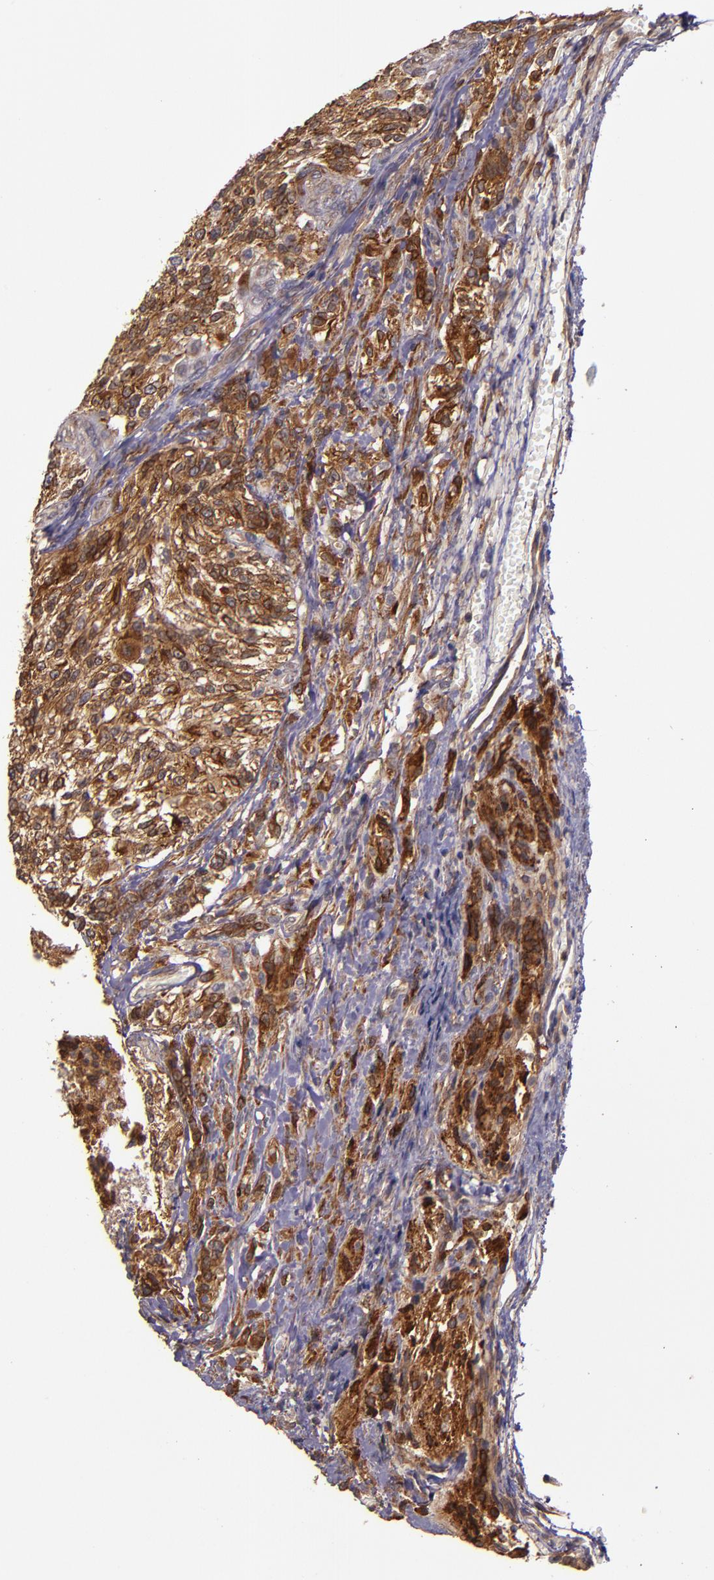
{"staining": {"intensity": "moderate", "quantity": ">75%", "location": "cytoplasmic/membranous"}, "tissue": "glioma", "cell_type": "Tumor cells", "image_type": "cancer", "snomed": [{"axis": "morphology", "description": "Normal tissue, NOS"}, {"axis": "morphology", "description": "Glioma, malignant, High grade"}, {"axis": "topography", "description": "Cerebral cortex"}], "caption": "Moderate cytoplasmic/membranous expression for a protein is identified in about >75% of tumor cells of malignant glioma (high-grade) using immunohistochemistry.", "gene": "PRAF2", "patient": {"sex": "male", "age": 56}}